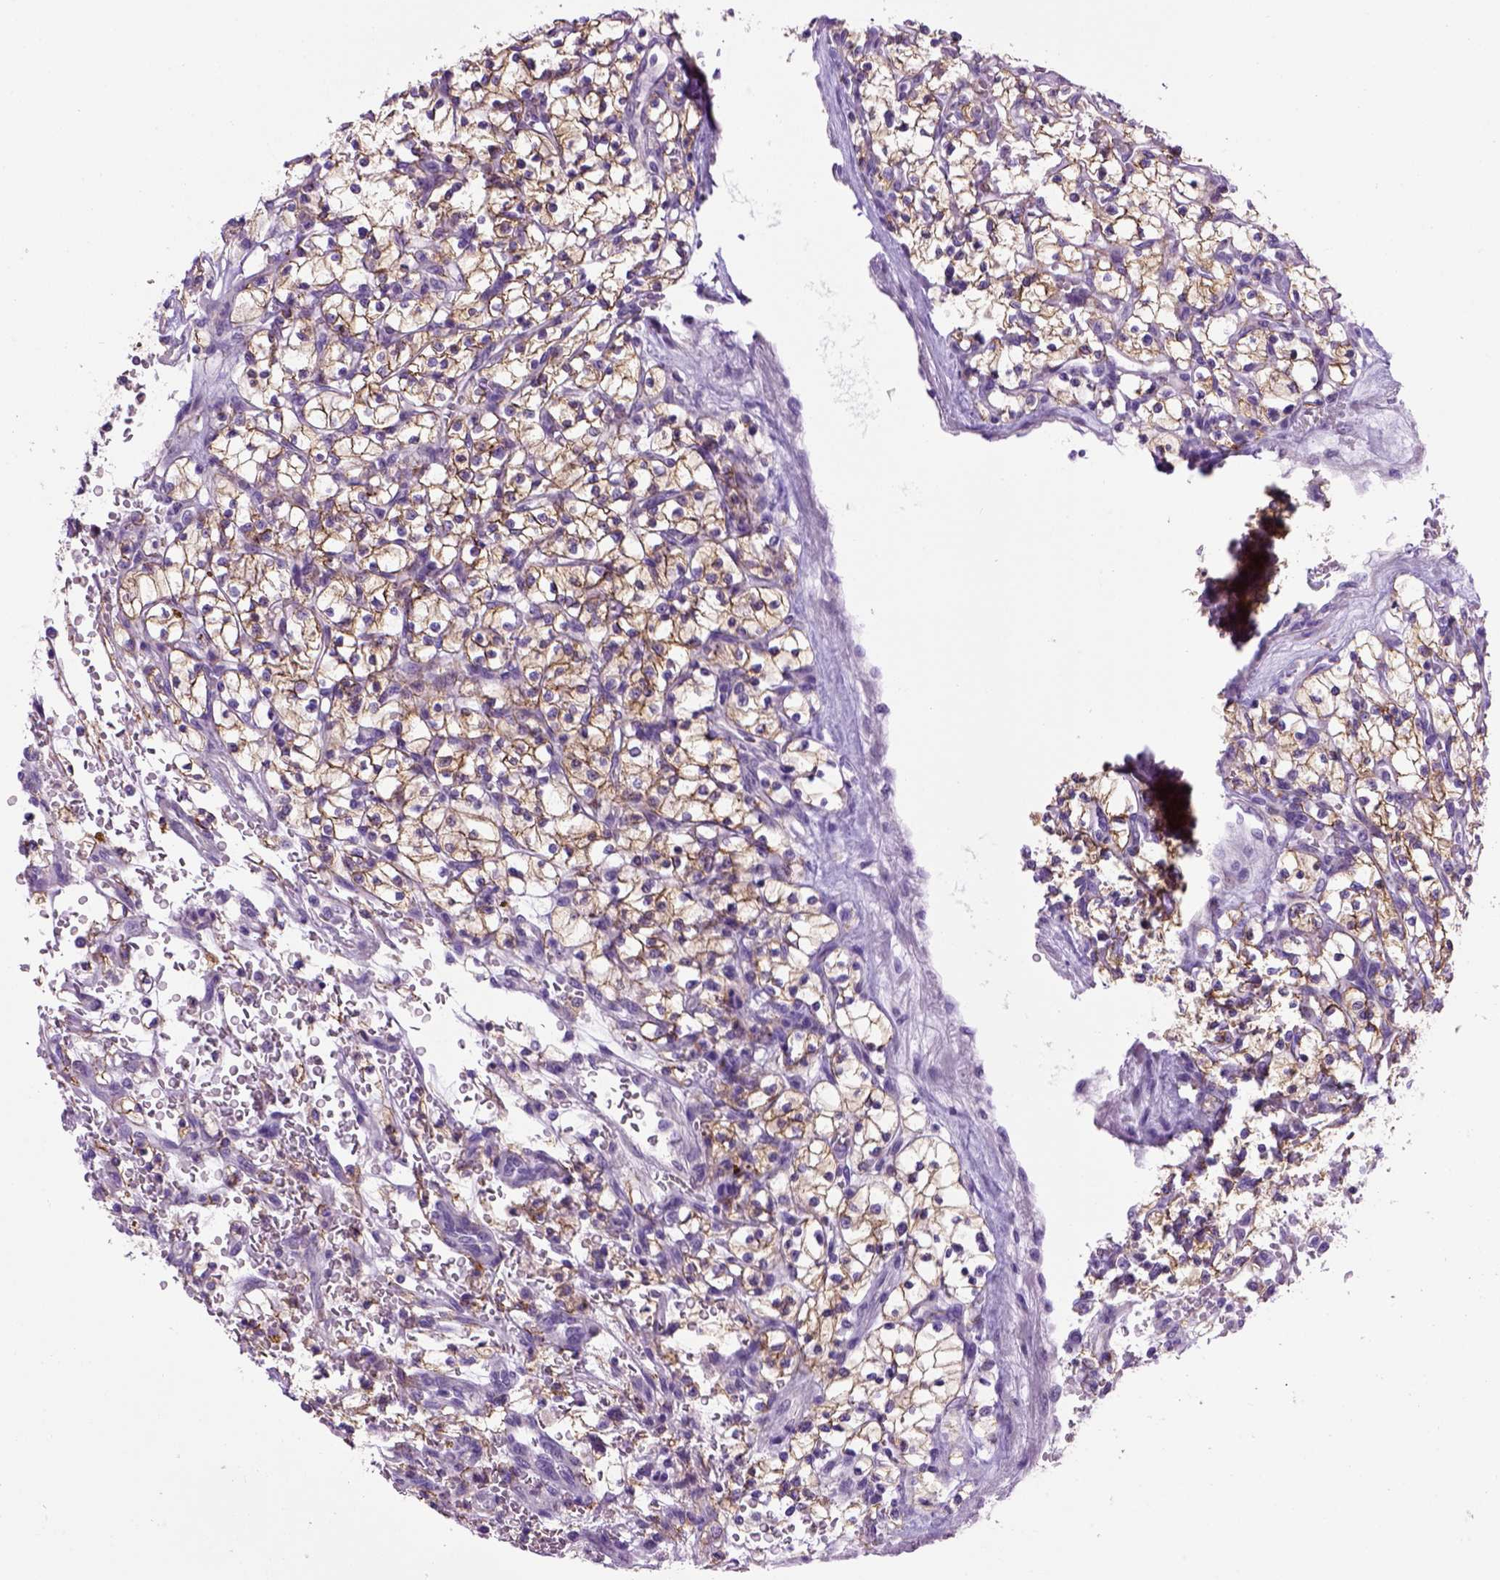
{"staining": {"intensity": "moderate", "quantity": "25%-75%", "location": "cytoplasmic/membranous"}, "tissue": "renal cancer", "cell_type": "Tumor cells", "image_type": "cancer", "snomed": [{"axis": "morphology", "description": "Adenocarcinoma, NOS"}, {"axis": "topography", "description": "Kidney"}], "caption": "Immunohistochemical staining of human renal cancer (adenocarcinoma) displays moderate cytoplasmic/membranous protein staining in approximately 25%-75% of tumor cells. (brown staining indicates protein expression, while blue staining denotes nuclei).", "gene": "CDH1", "patient": {"sex": "female", "age": 64}}